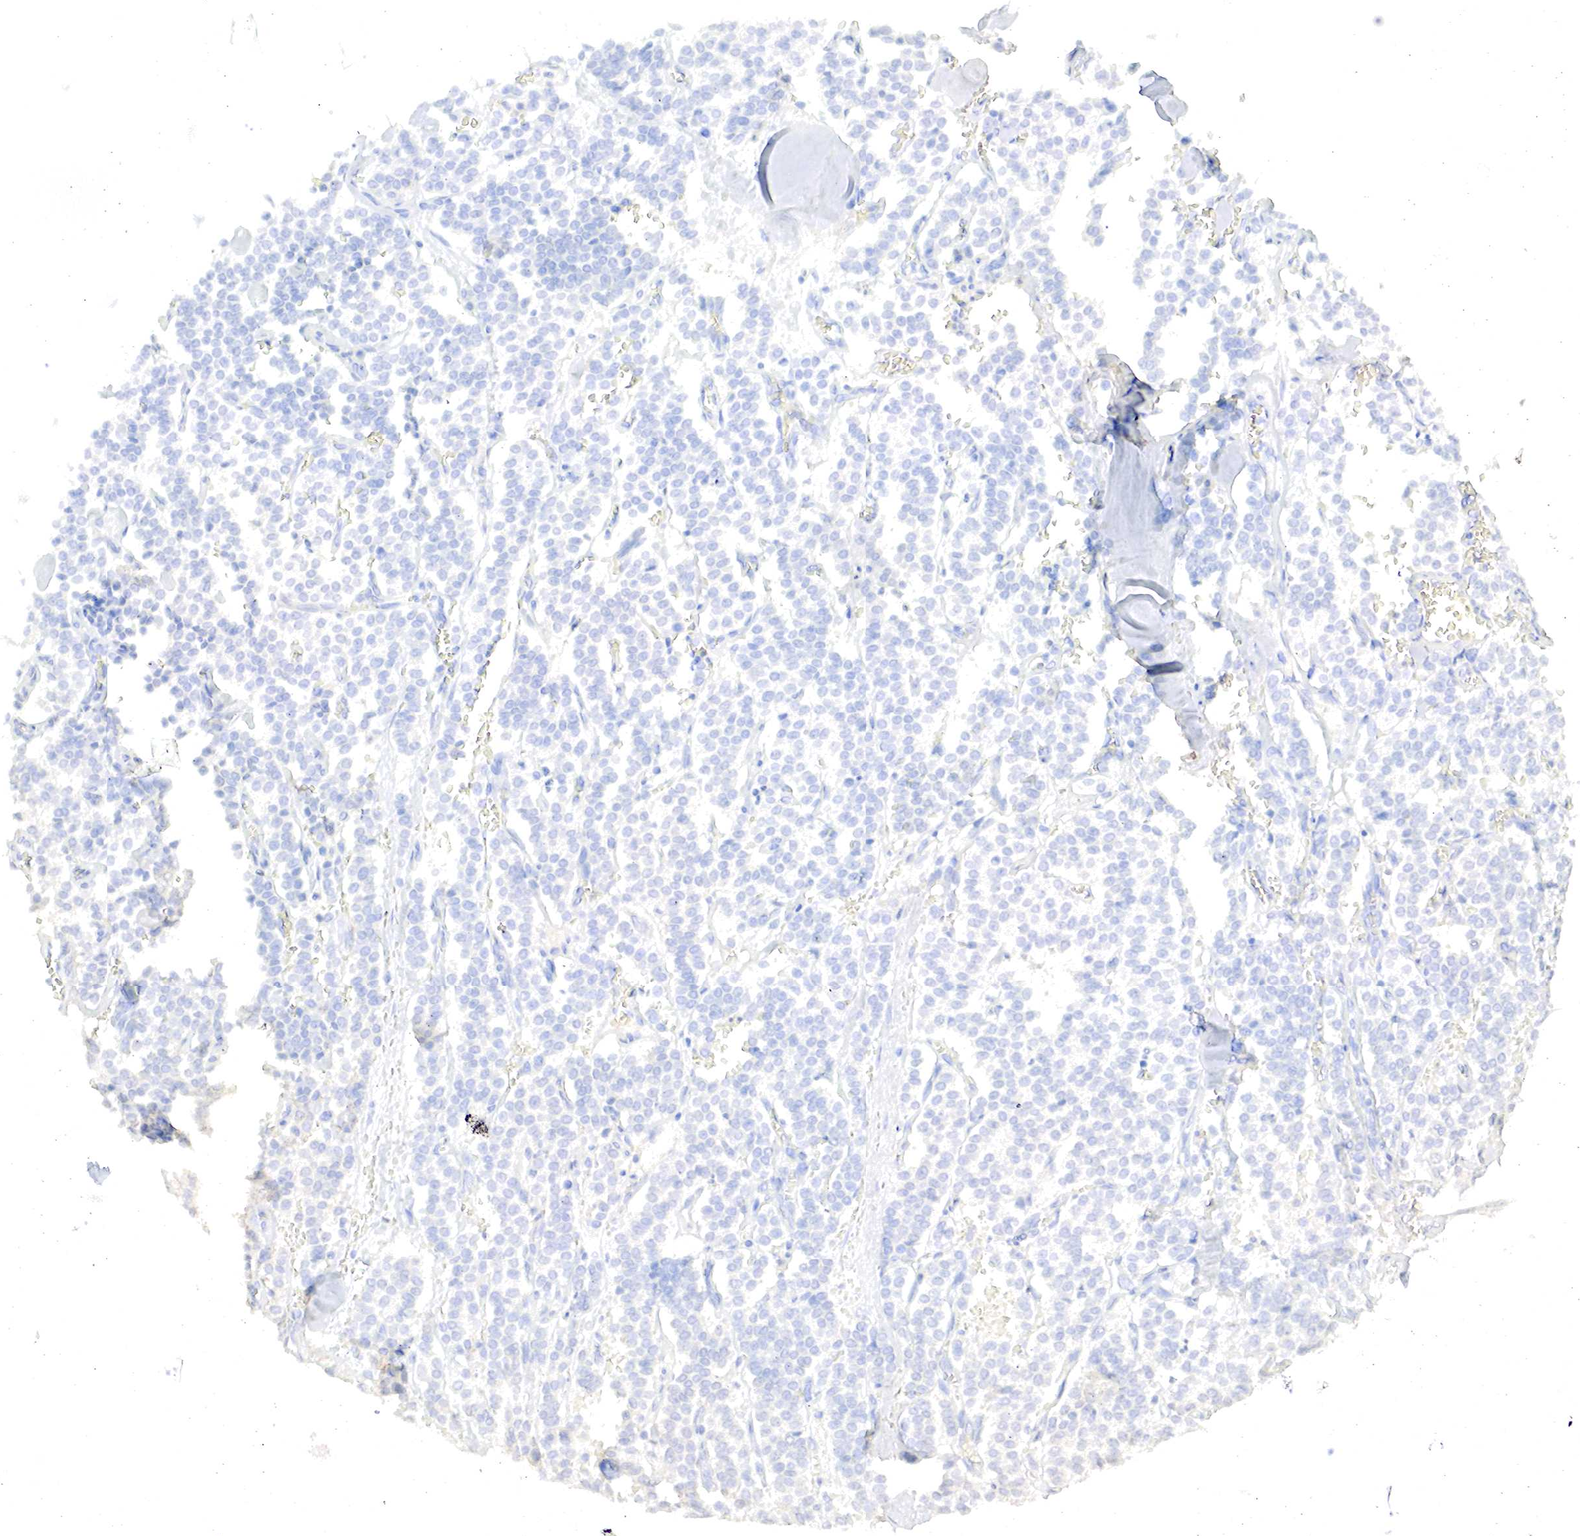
{"staining": {"intensity": "negative", "quantity": "none", "location": "none"}, "tissue": "carcinoid", "cell_type": "Tumor cells", "image_type": "cancer", "snomed": [{"axis": "morphology", "description": "Carcinoid, malignant, NOS"}, {"axis": "topography", "description": "Bronchus"}], "caption": "Photomicrograph shows no significant protein staining in tumor cells of malignant carcinoid.", "gene": "OTC", "patient": {"sex": "male", "age": 55}}